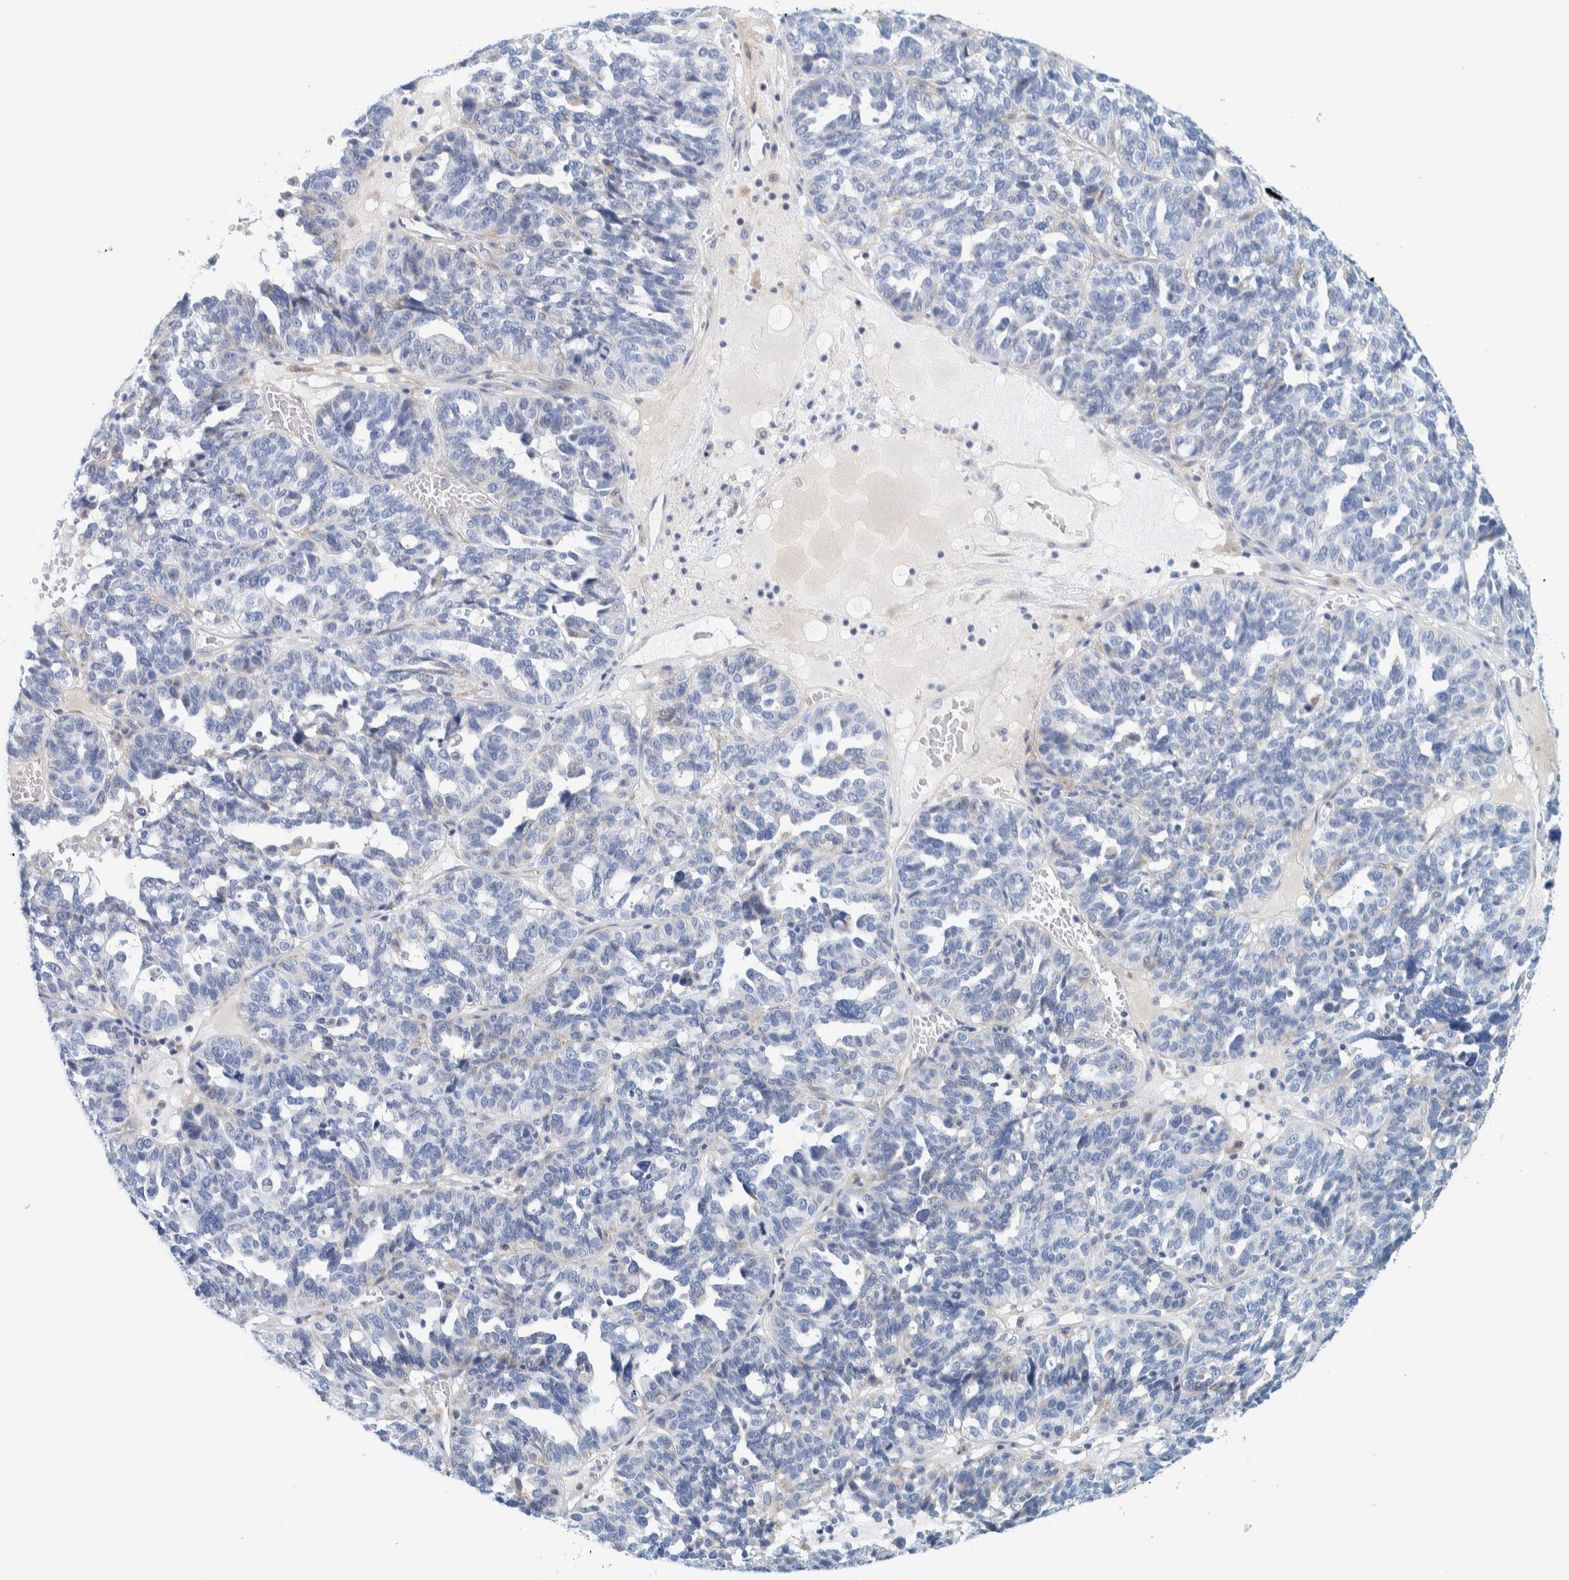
{"staining": {"intensity": "negative", "quantity": "none", "location": "none"}, "tissue": "ovarian cancer", "cell_type": "Tumor cells", "image_type": "cancer", "snomed": [{"axis": "morphology", "description": "Cystadenocarcinoma, serous, NOS"}, {"axis": "topography", "description": "Ovary"}], "caption": "Tumor cells are negative for brown protein staining in ovarian cancer.", "gene": "MOG", "patient": {"sex": "female", "age": 59}}